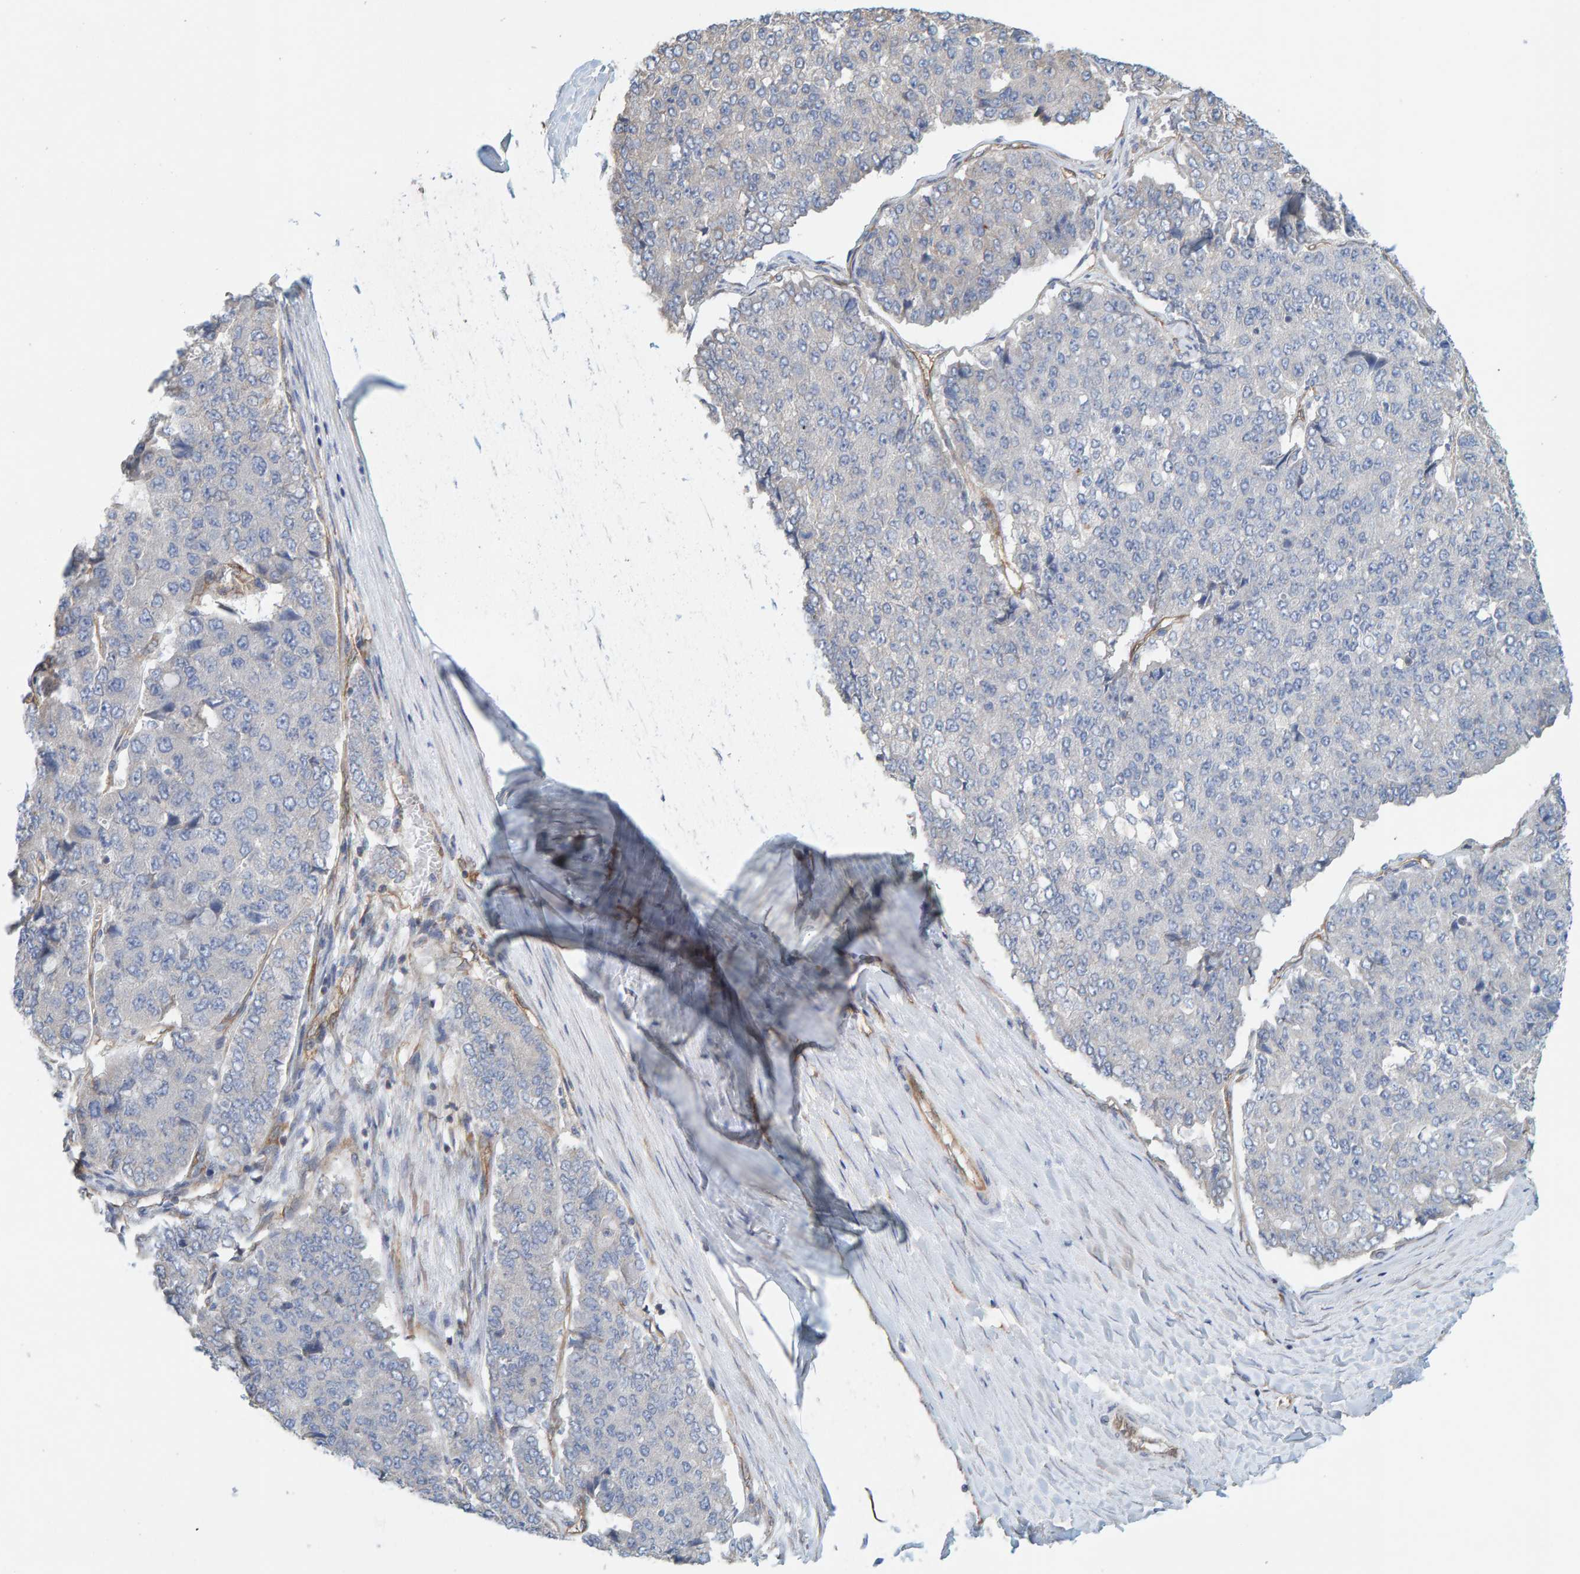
{"staining": {"intensity": "negative", "quantity": "none", "location": "none"}, "tissue": "pancreatic cancer", "cell_type": "Tumor cells", "image_type": "cancer", "snomed": [{"axis": "morphology", "description": "Adenocarcinoma, NOS"}, {"axis": "topography", "description": "Pancreas"}], "caption": "Tumor cells are negative for brown protein staining in adenocarcinoma (pancreatic). Brightfield microscopy of immunohistochemistry stained with DAB (brown) and hematoxylin (blue), captured at high magnification.", "gene": "PRKD2", "patient": {"sex": "male", "age": 50}}